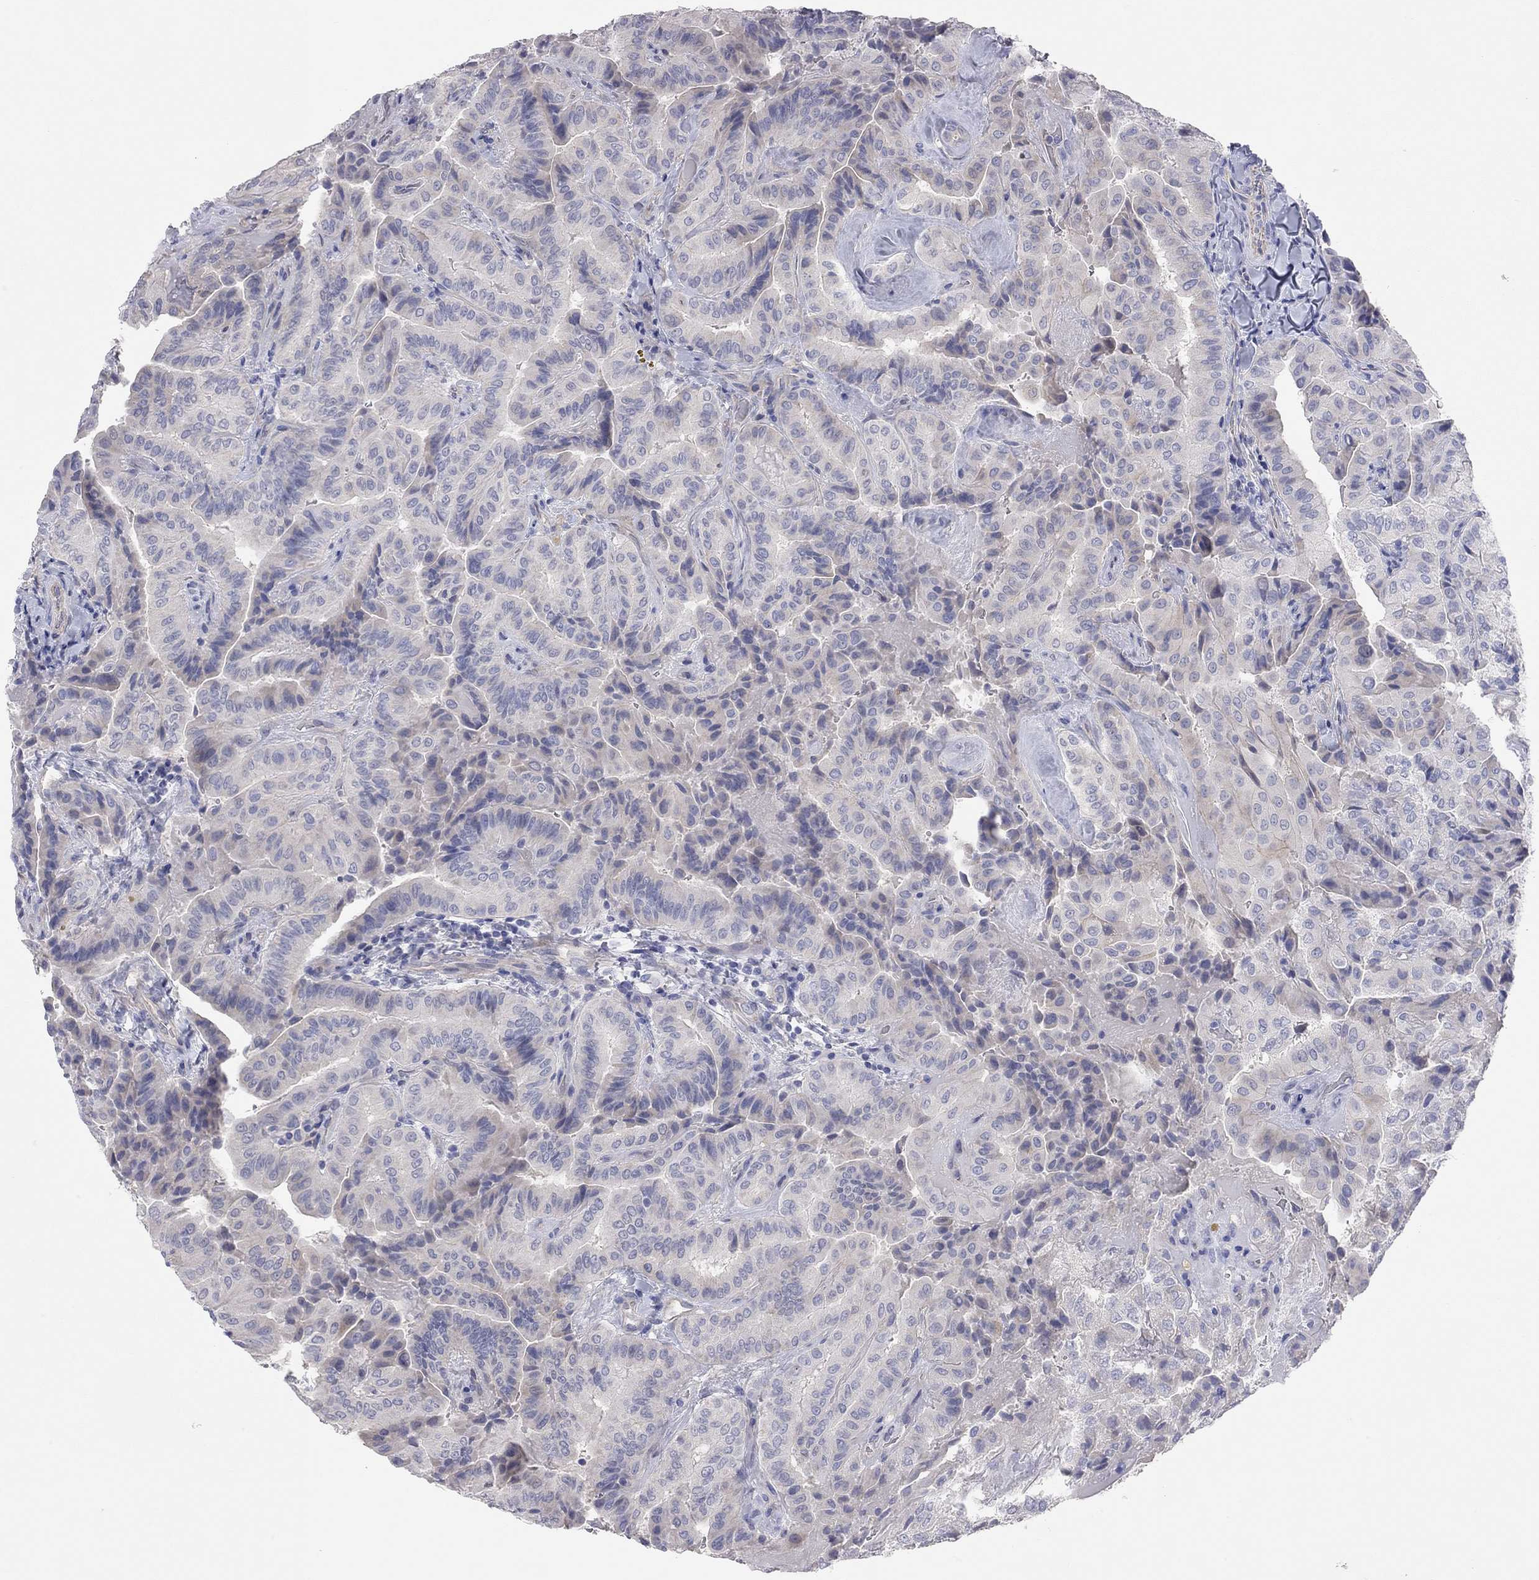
{"staining": {"intensity": "weak", "quantity": "<25%", "location": "cytoplasmic/membranous"}, "tissue": "thyroid cancer", "cell_type": "Tumor cells", "image_type": "cancer", "snomed": [{"axis": "morphology", "description": "Papillary adenocarcinoma, NOS"}, {"axis": "topography", "description": "Thyroid gland"}], "caption": "There is no significant expression in tumor cells of thyroid papillary adenocarcinoma.", "gene": "KCNB1", "patient": {"sex": "female", "age": 68}}